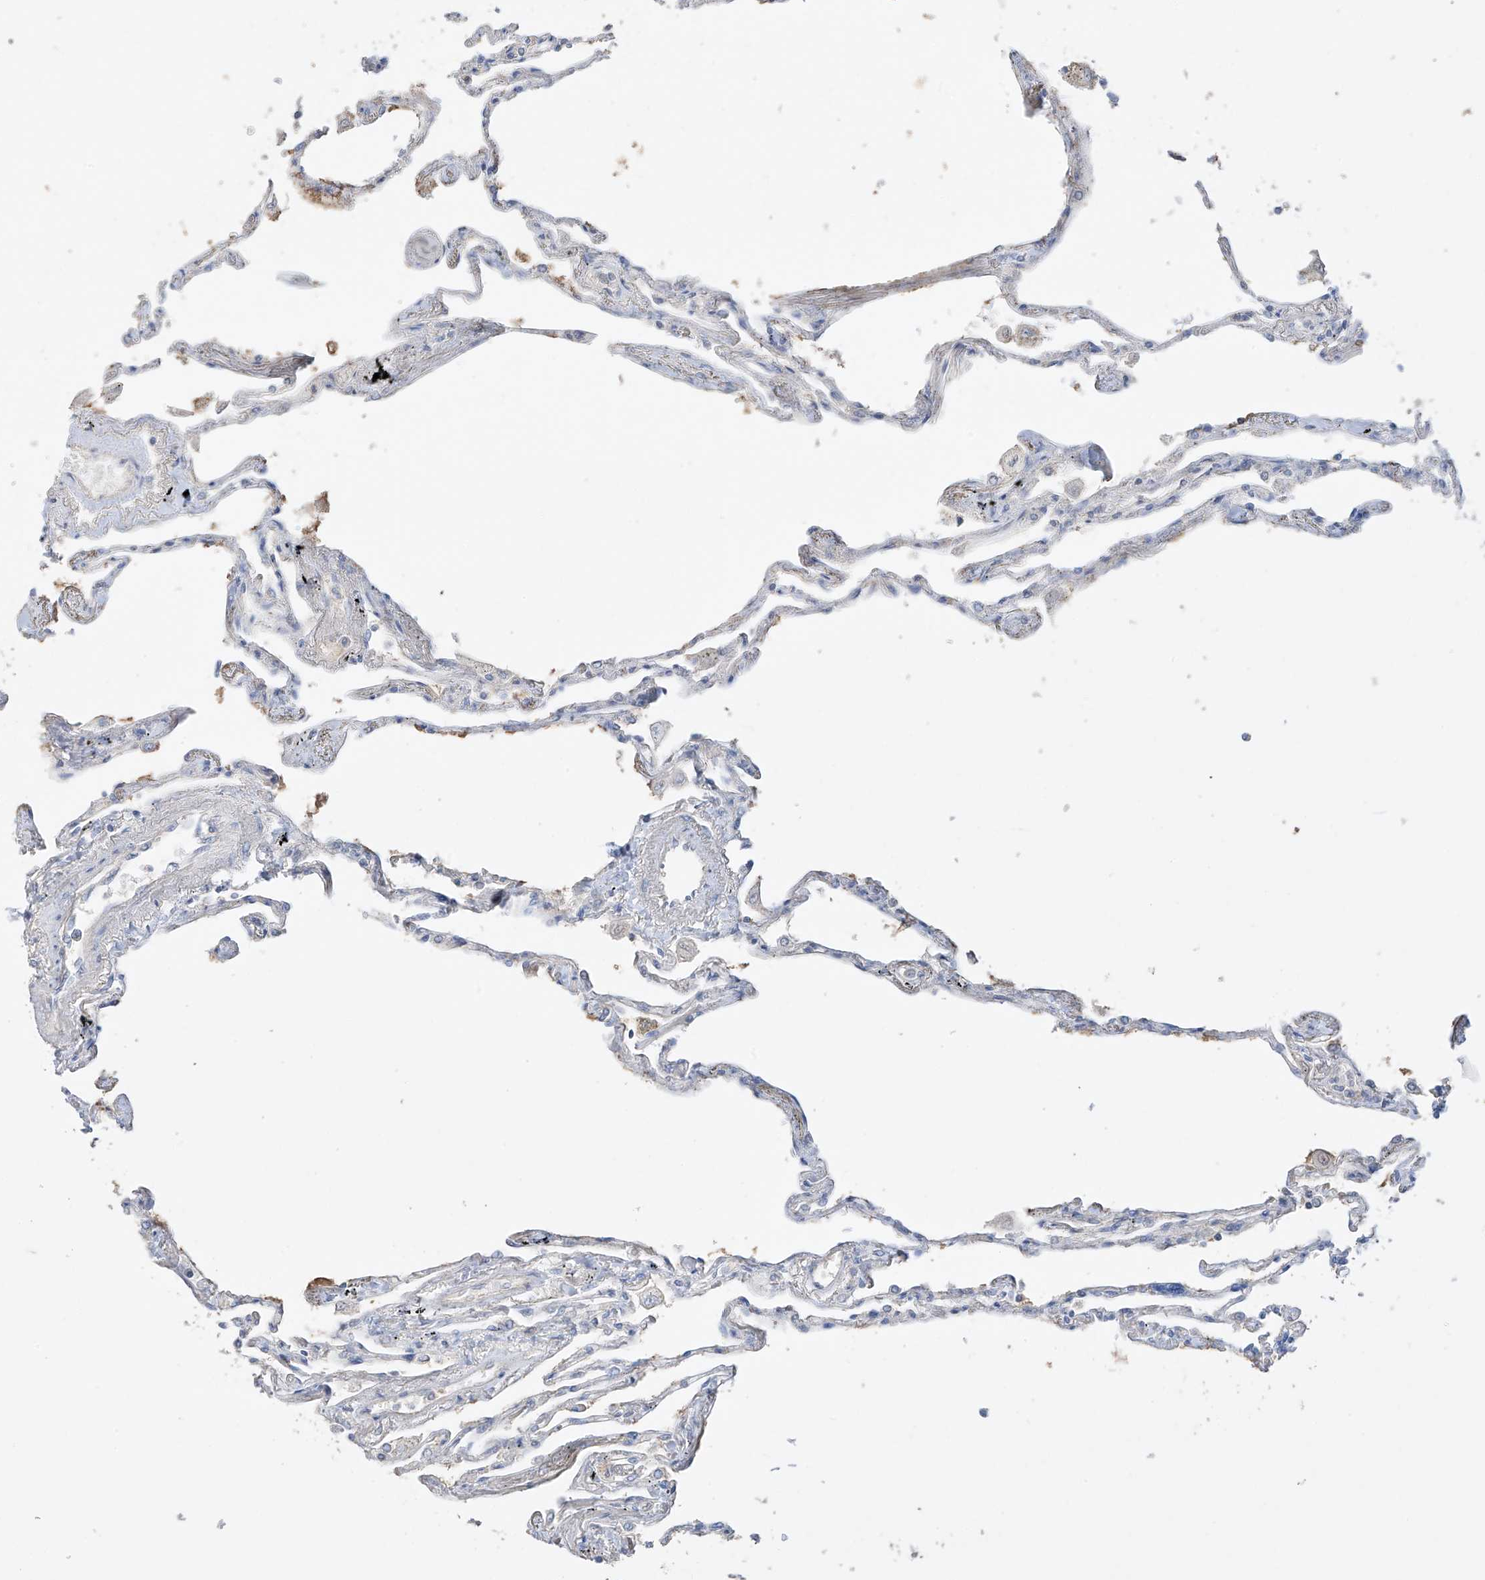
{"staining": {"intensity": "negative", "quantity": "none", "location": "none"}, "tissue": "lung", "cell_type": "Alveolar cells", "image_type": "normal", "snomed": [{"axis": "morphology", "description": "Normal tissue, NOS"}, {"axis": "topography", "description": "Lung"}], "caption": "The photomicrograph displays no staining of alveolar cells in unremarkable lung.", "gene": "ZBTB41", "patient": {"sex": "female", "age": 67}}